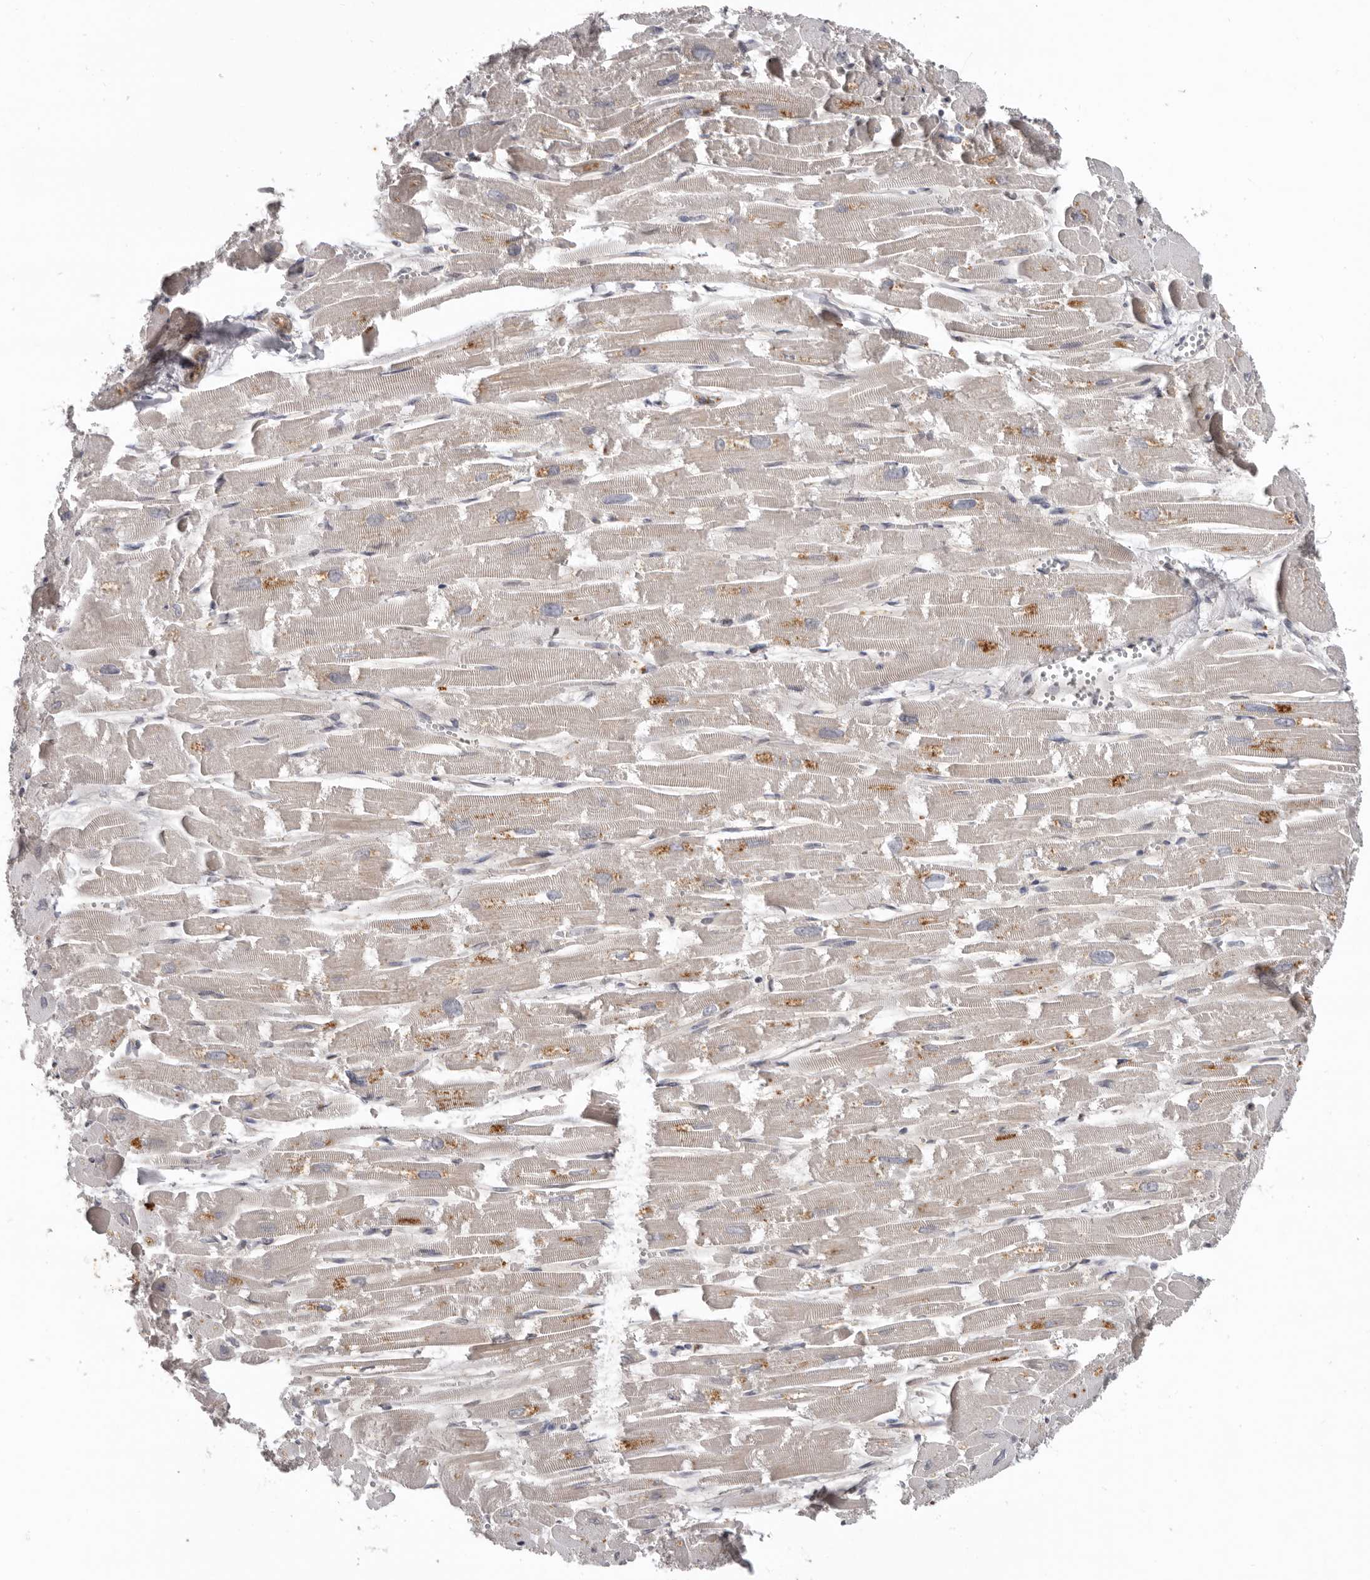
{"staining": {"intensity": "weak", "quantity": "<25%", "location": "cytoplasmic/membranous"}, "tissue": "heart muscle", "cell_type": "Cardiomyocytes", "image_type": "normal", "snomed": [{"axis": "morphology", "description": "Normal tissue, NOS"}, {"axis": "topography", "description": "Heart"}], "caption": "High power microscopy image of an immunohistochemistry (IHC) histopathology image of unremarkable heart muscle, revealing no significant staining in cardiomyocytes.", "gene": "CDCA8", "patient": {"sex": "male", "age": 54}}